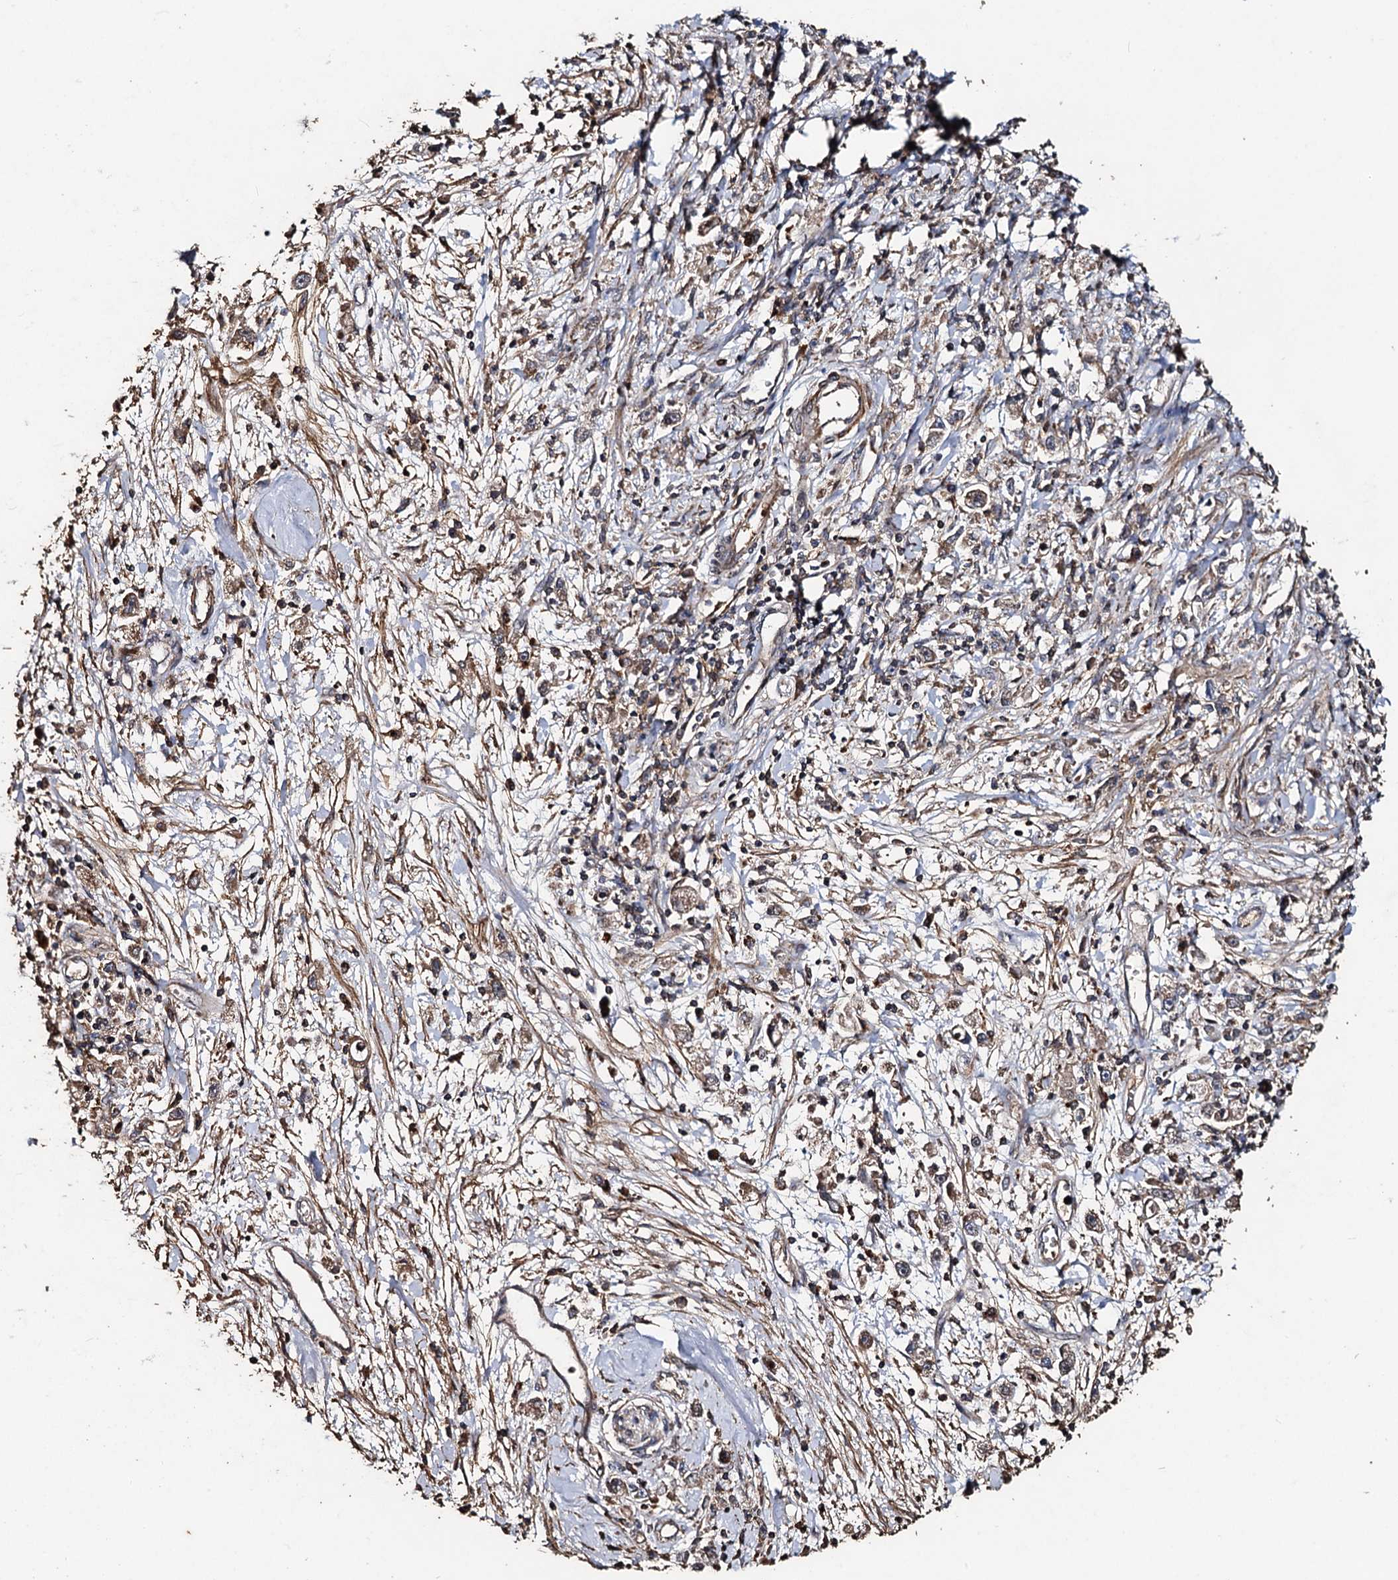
{"staining": {"intensity": "weak", "quantity": "25%-75%", "location": "cytoplasmic/membranous"}, "tissue": "stomach cancer", "cell_type": "Tumor cells", "image_type": "cancer", "snomed": [{"axis": "morphology", "description": "Adenocarcinoma, NOS"}, {"axis": "topography", "description": "Stomach"}], "caption": "Immunohistochemical staining of stomach adenocarcinoma demonstrates low levels of weak cytoplasmic/membranous protein expression in approximately 25%-75% of tumor cells.", "gene": "NOTCH2NLA", "patient": {"sex": "female", "age": 59}}